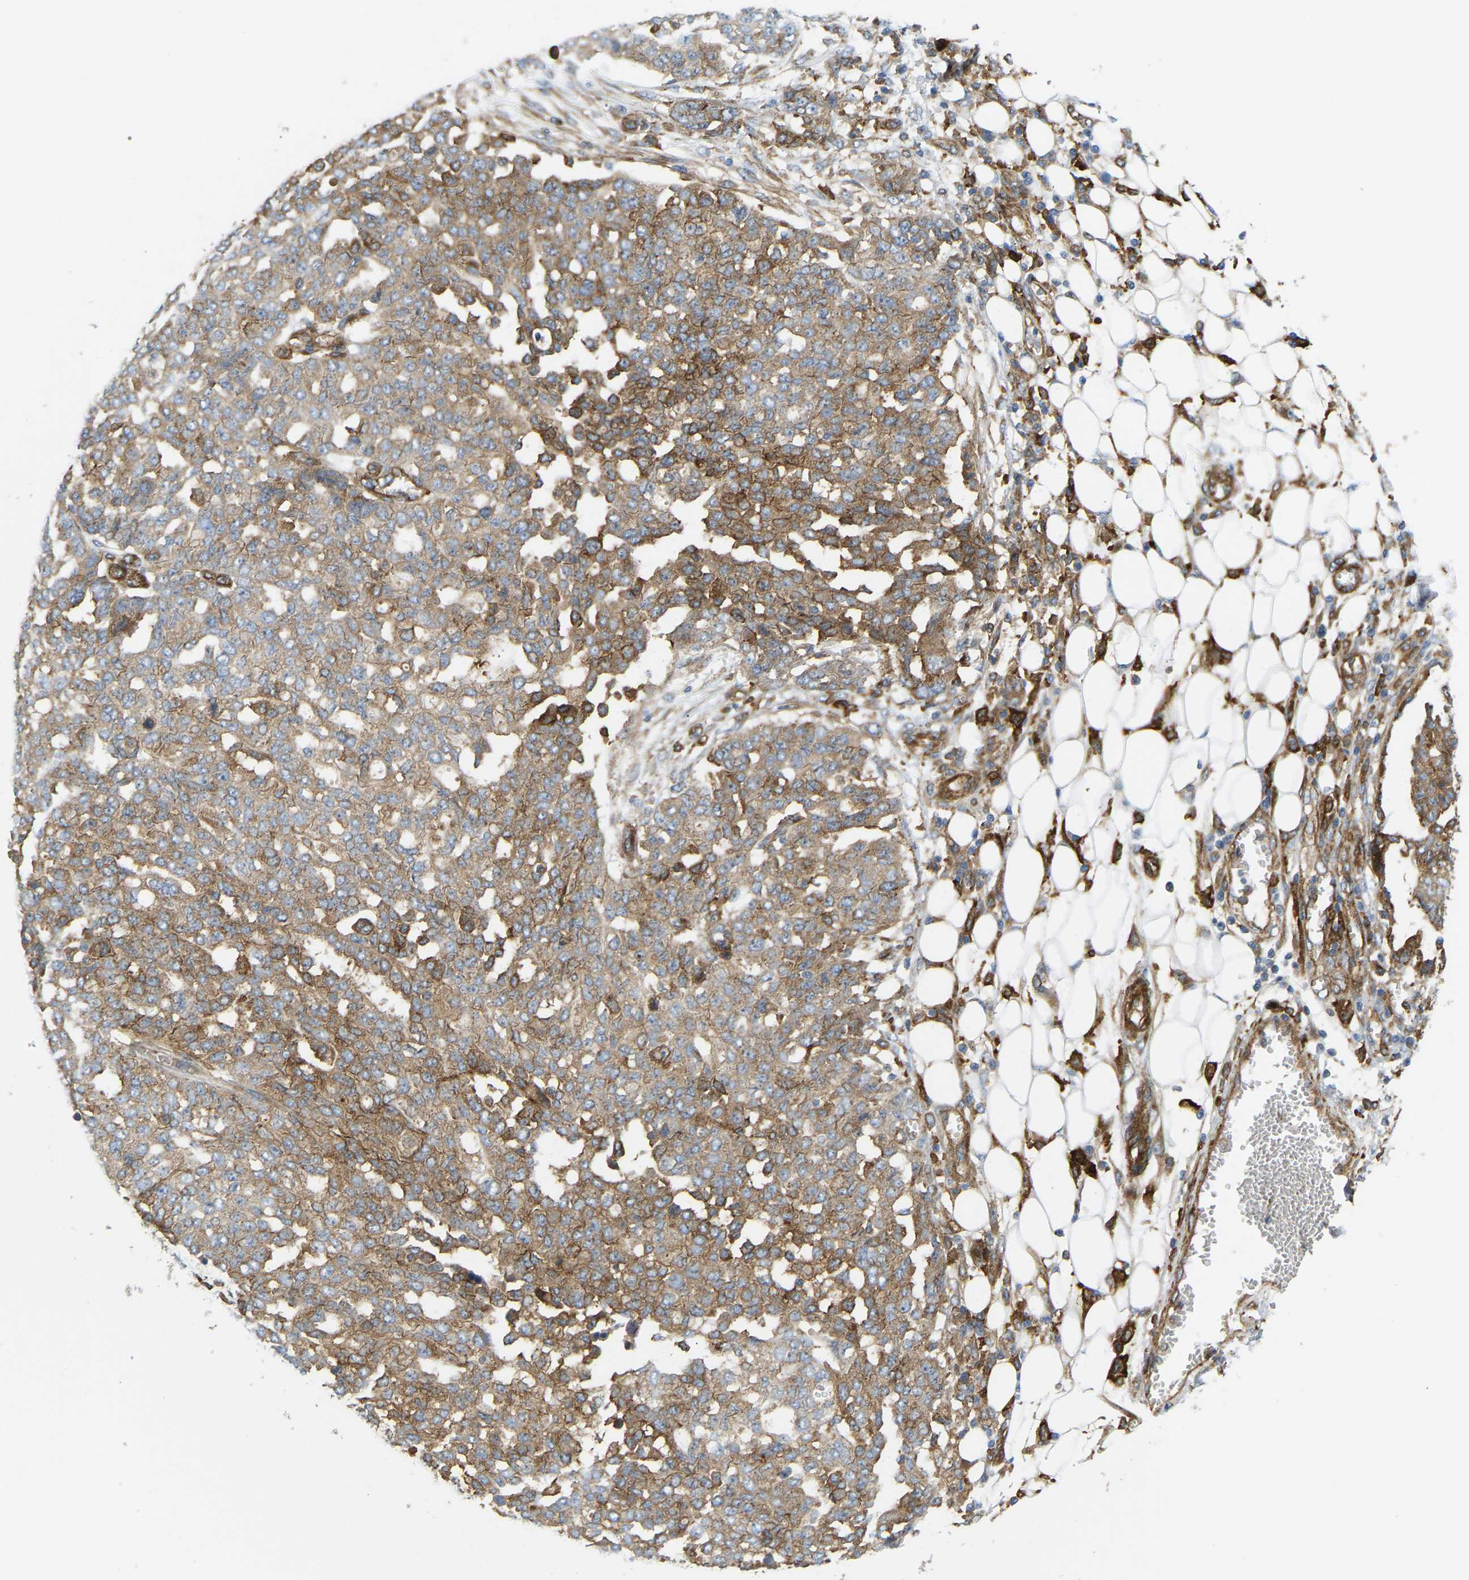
{"staining": {"intensity": "moderate", "quantity": "25%-75%", "location": "cytoplasmic/membranous"}, "tissue": "ovarian cancer", "cell_type": "Tumor cells", "image_type": "cancer", "snomed": [{"axis": "morphology", "description": "Cystadenocarcinoma, serous, NOS"}, {"axis": "topography", "description": "Soft tissue"}, {"axis": "topography", "description": "Ovary"}], "caption": "Protein staining by immunohistochemistry exhibits moderate cytoplasmic/membranous expression in about 25%-75% of tumor cells in ovarian serous cystadenocarcinoma.", "gene": "PICALM", "patient": {"sex": "female", "age": 57}}